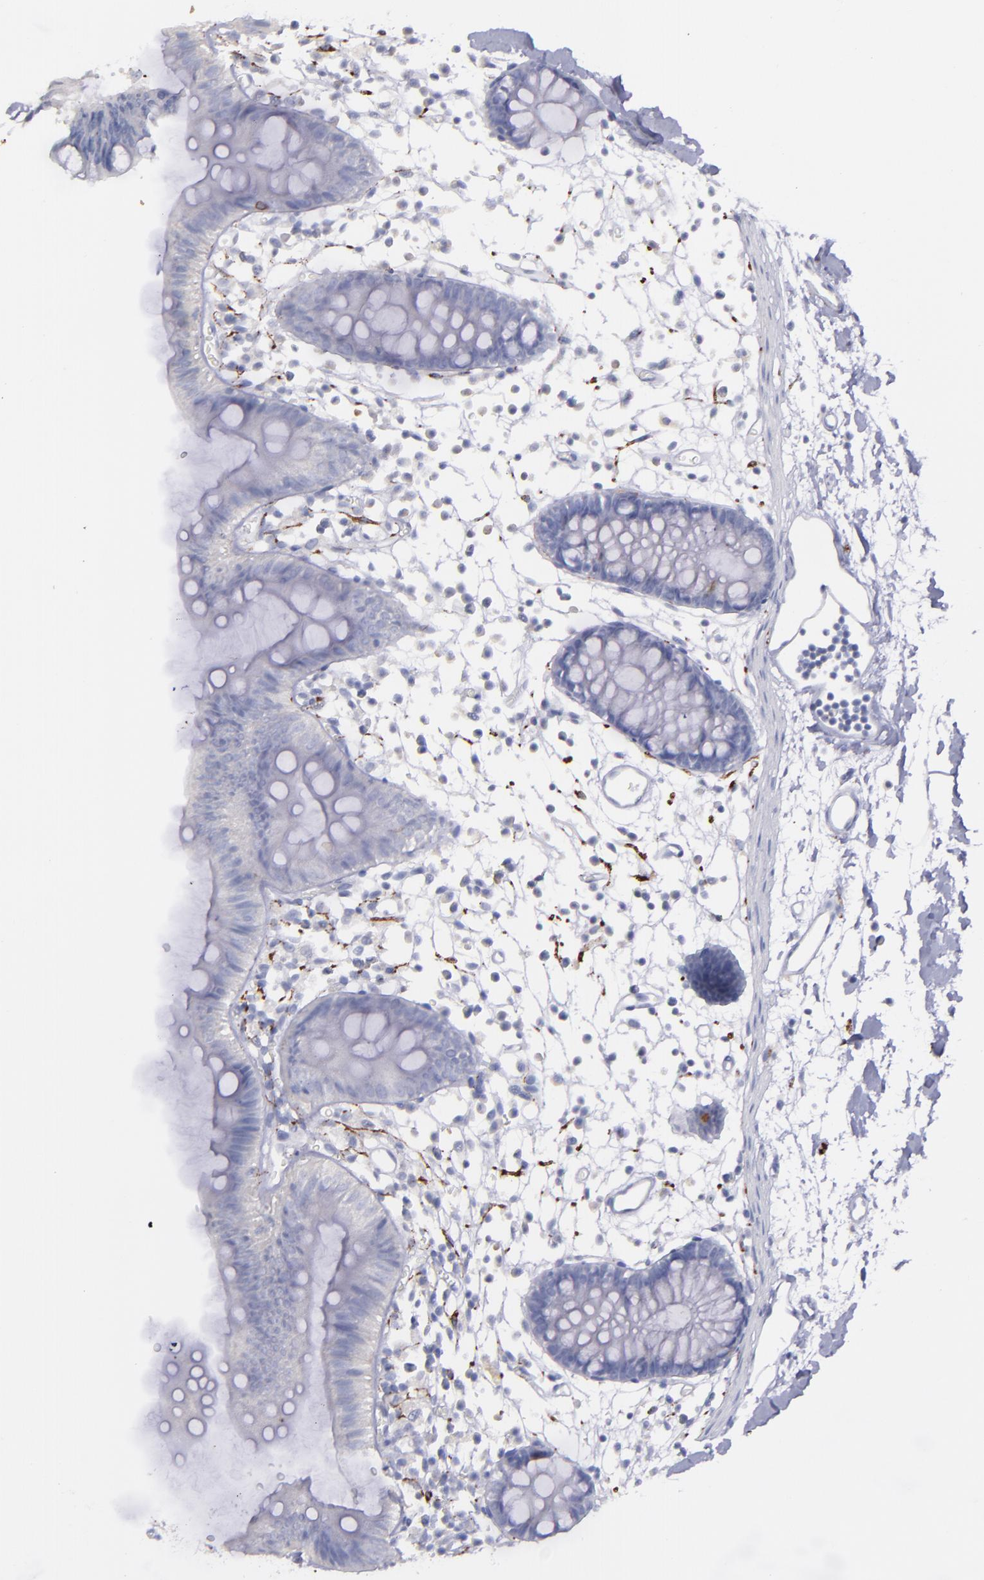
{"staining": {"intensity": "negative", "quantity": "none", "location": "none"}, "tissue": "colon", "cell_type": "Endothelial cells", "image_type": "normal", "snomed": [{"axis": "morphology", "description": "Normal tissue, NOS"}, {"axis": "topography", "description": "Colon"}], "caption": "Immunohistochemistry (IHC) histopathology image of benign colon stained for a protein (brown), which shows no staining in endothelial cells.", "gene": "SNAP25", "patient": {"sex": "male", "age": 14}}